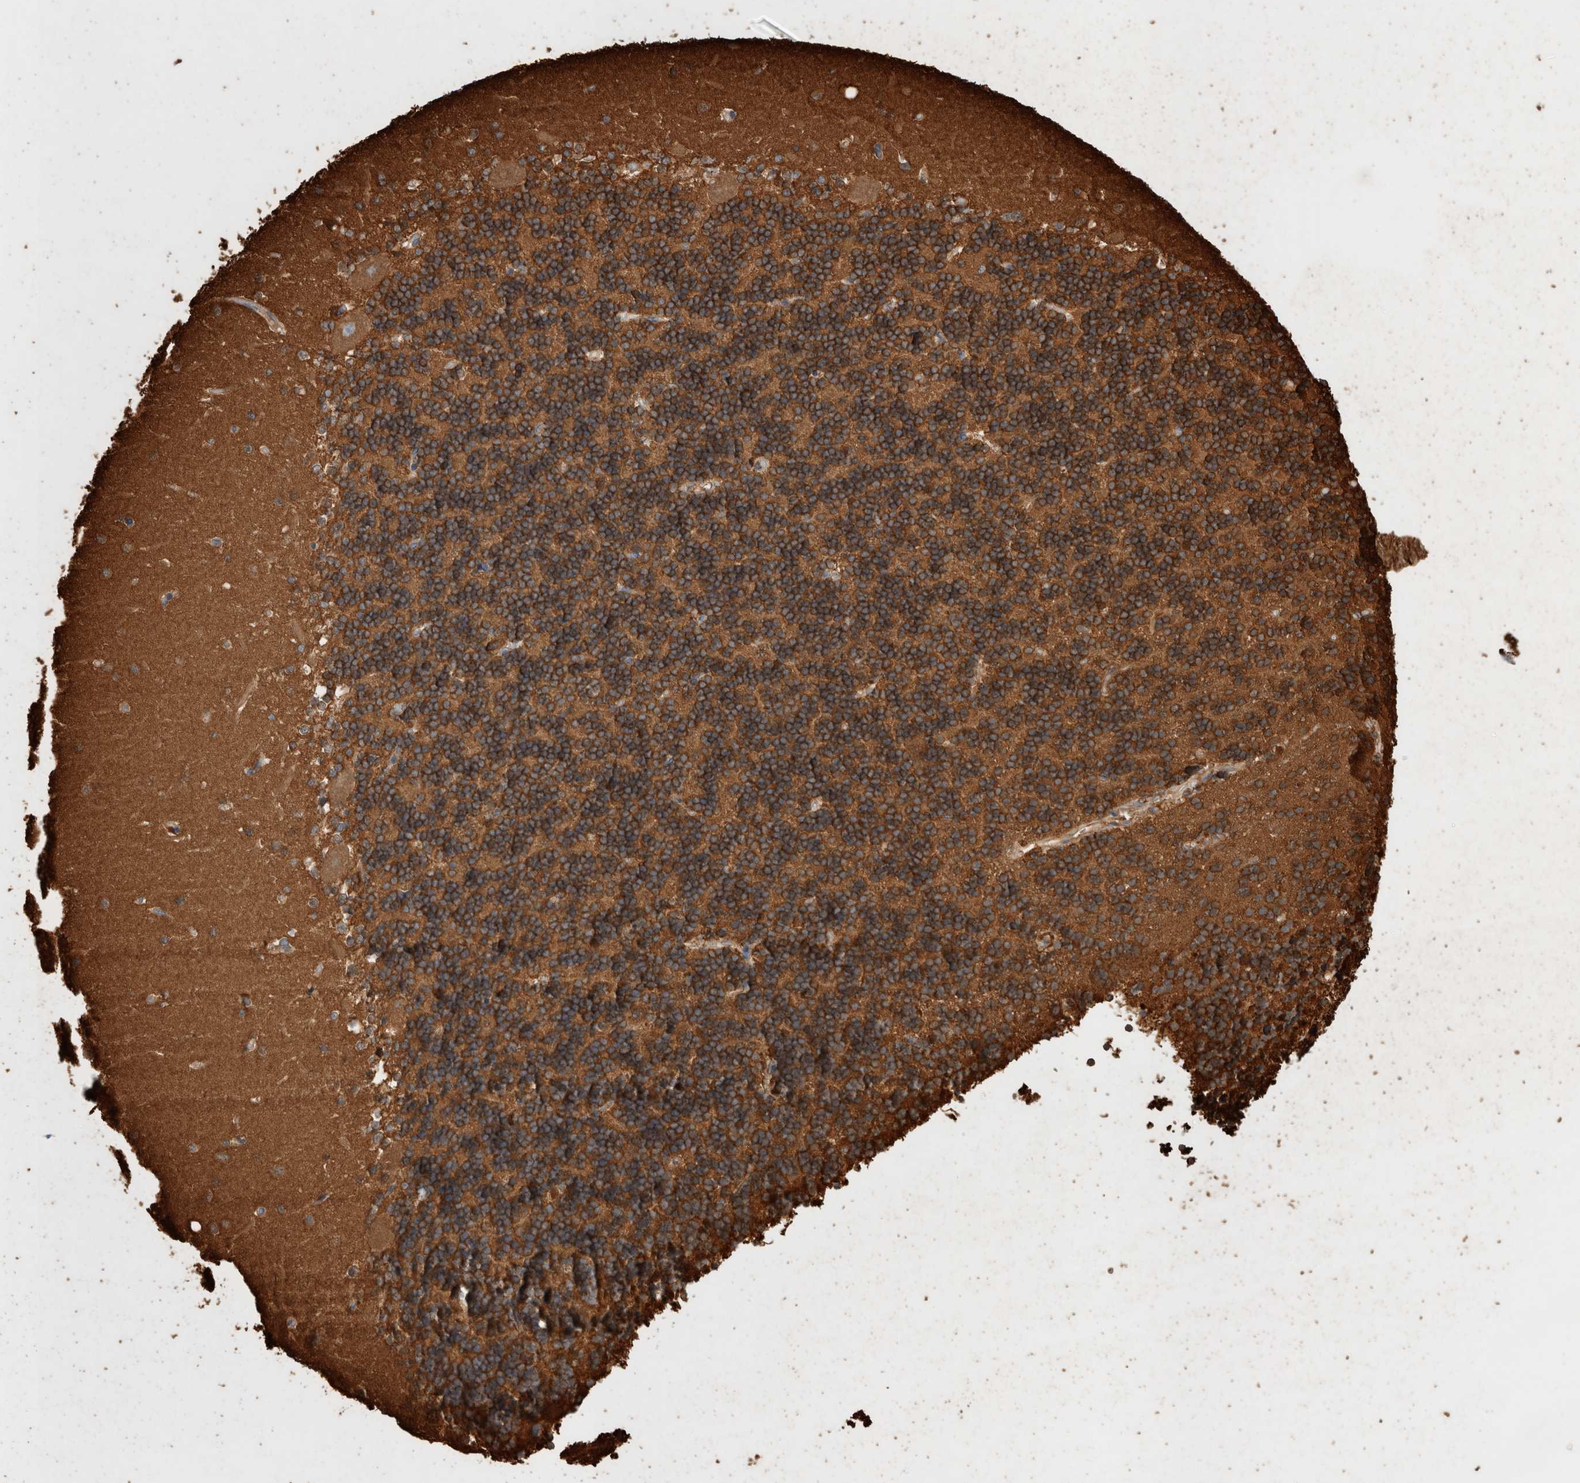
{"staining": {"intensity": "moderate", "quantity": "25%-75%", "location": "cytoplasmic/membranous"}, "tissue": "cerebellum", "cell_type": "Cells in granular layer", "image_type": "normal", "snomed": [{"axis": "morphology", "description": "Normal tissue, NOS"}, {"axis": "topography", "description": "Cerebellum"}], "caption": "The photomicrograph exhibits immunohistochemical staining of normal cerebellum. There is moderate cytoplasmic/membranous expression is present in about 25%-75% of cells in granular layer. The protein of interest is stained brown, and the nuclei are stained in blue (DAB (3,3'-diaminobenzidine) IHC with brightfield microscopy, high magnification).", "gene": "ZNF397", "patient": {"sex": "male", "age": 37}}